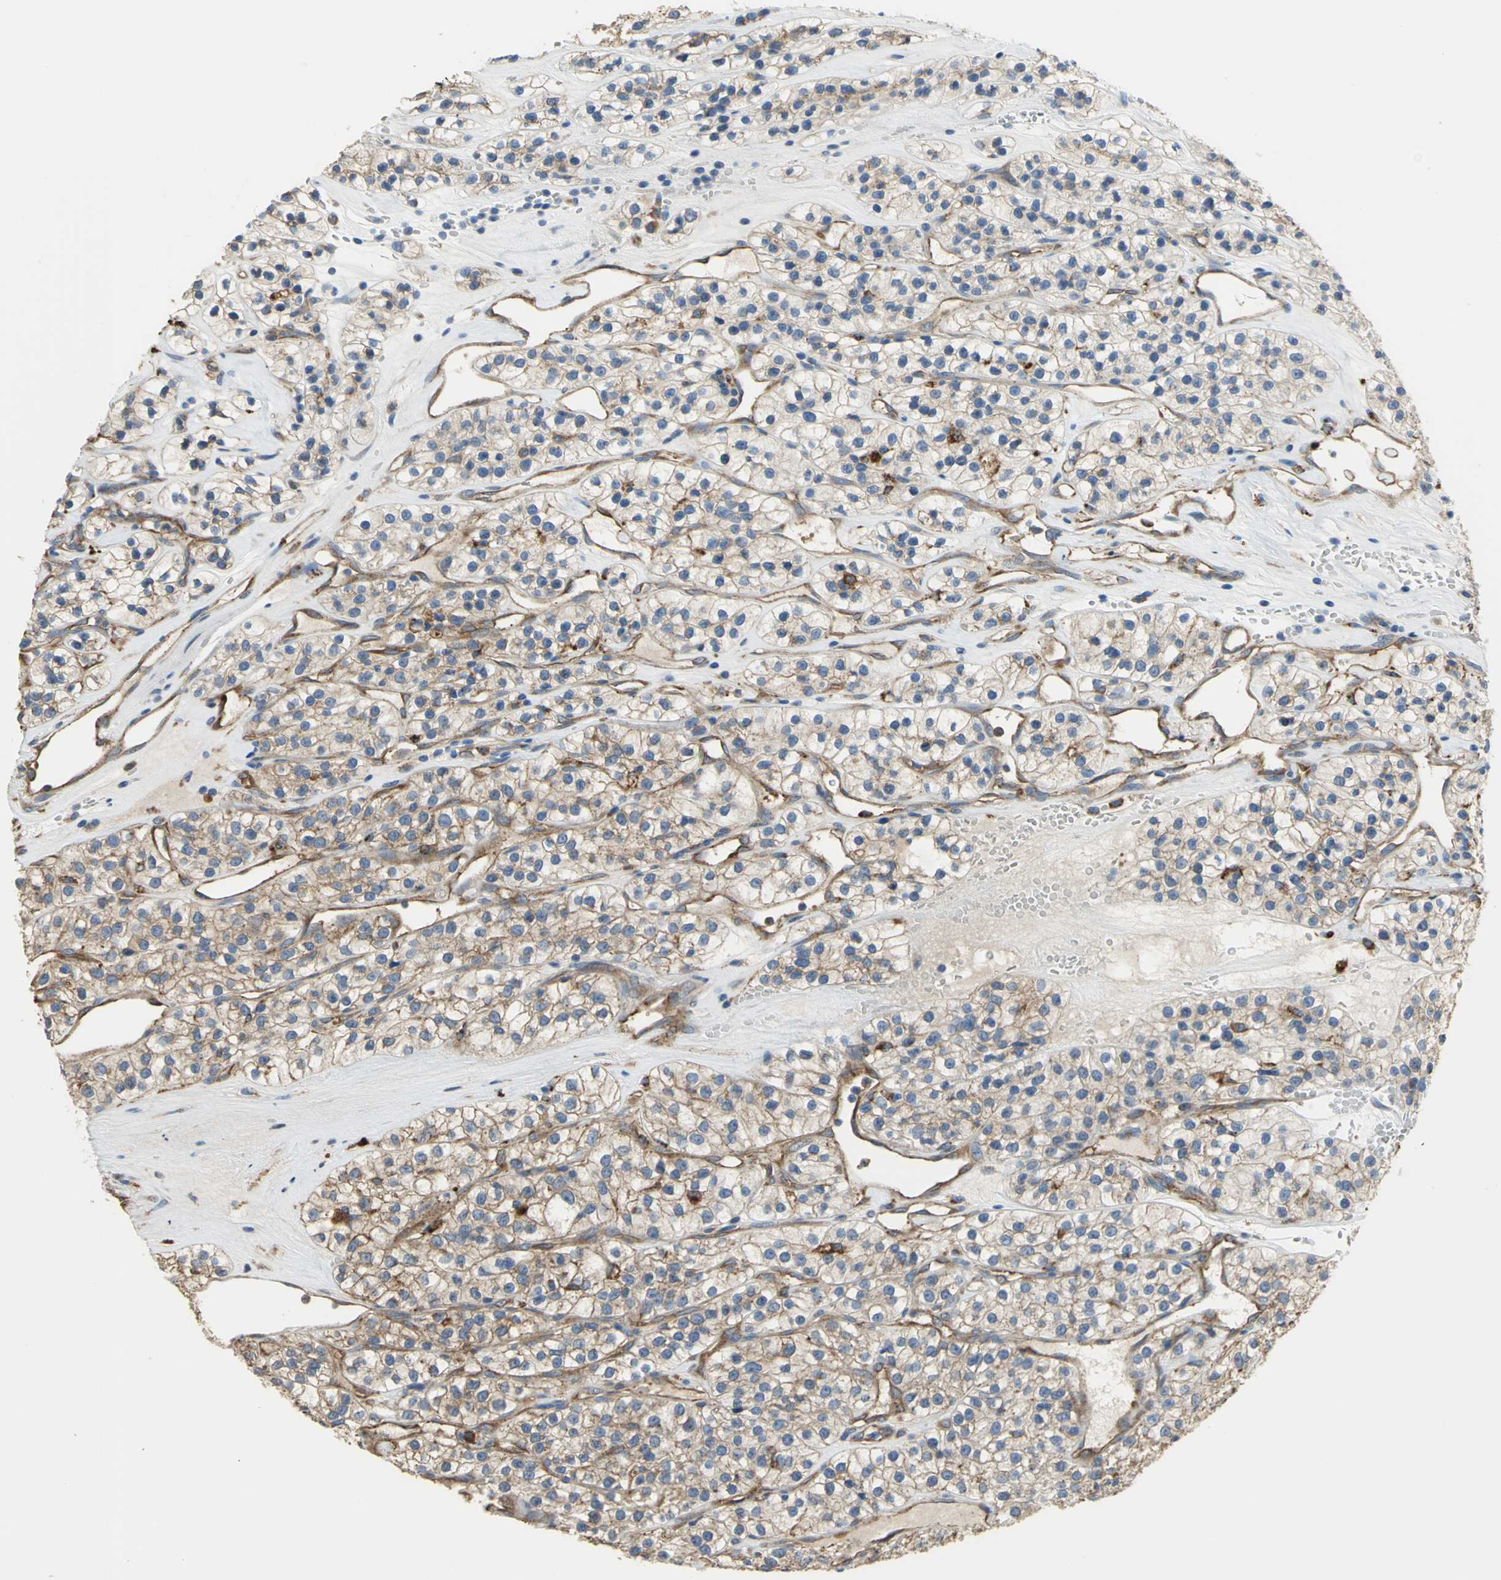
{"staining": {"intensity": "weak", "quantity": "25%-75%", "location": "cytoplasmic/membranous"}, "tissue": "renal cancer", "cell_type": "Tumor cells", "image_type": "cancer", "snomed": [{"axis": "morphology", "description": "Adenocarcinoma, NOS"}, {"axis": "topography", "description": "Kidney"}], "caption": "Protein staining reveals weak cytoplasmic/membranous positivity in approximately 25%-75% of tumor cells in renal cancer (adenocarcinoma). Nuclei are stained in blue.", "gene": "DIAPH2", "patient": {"sex": "female", "age": 57}}